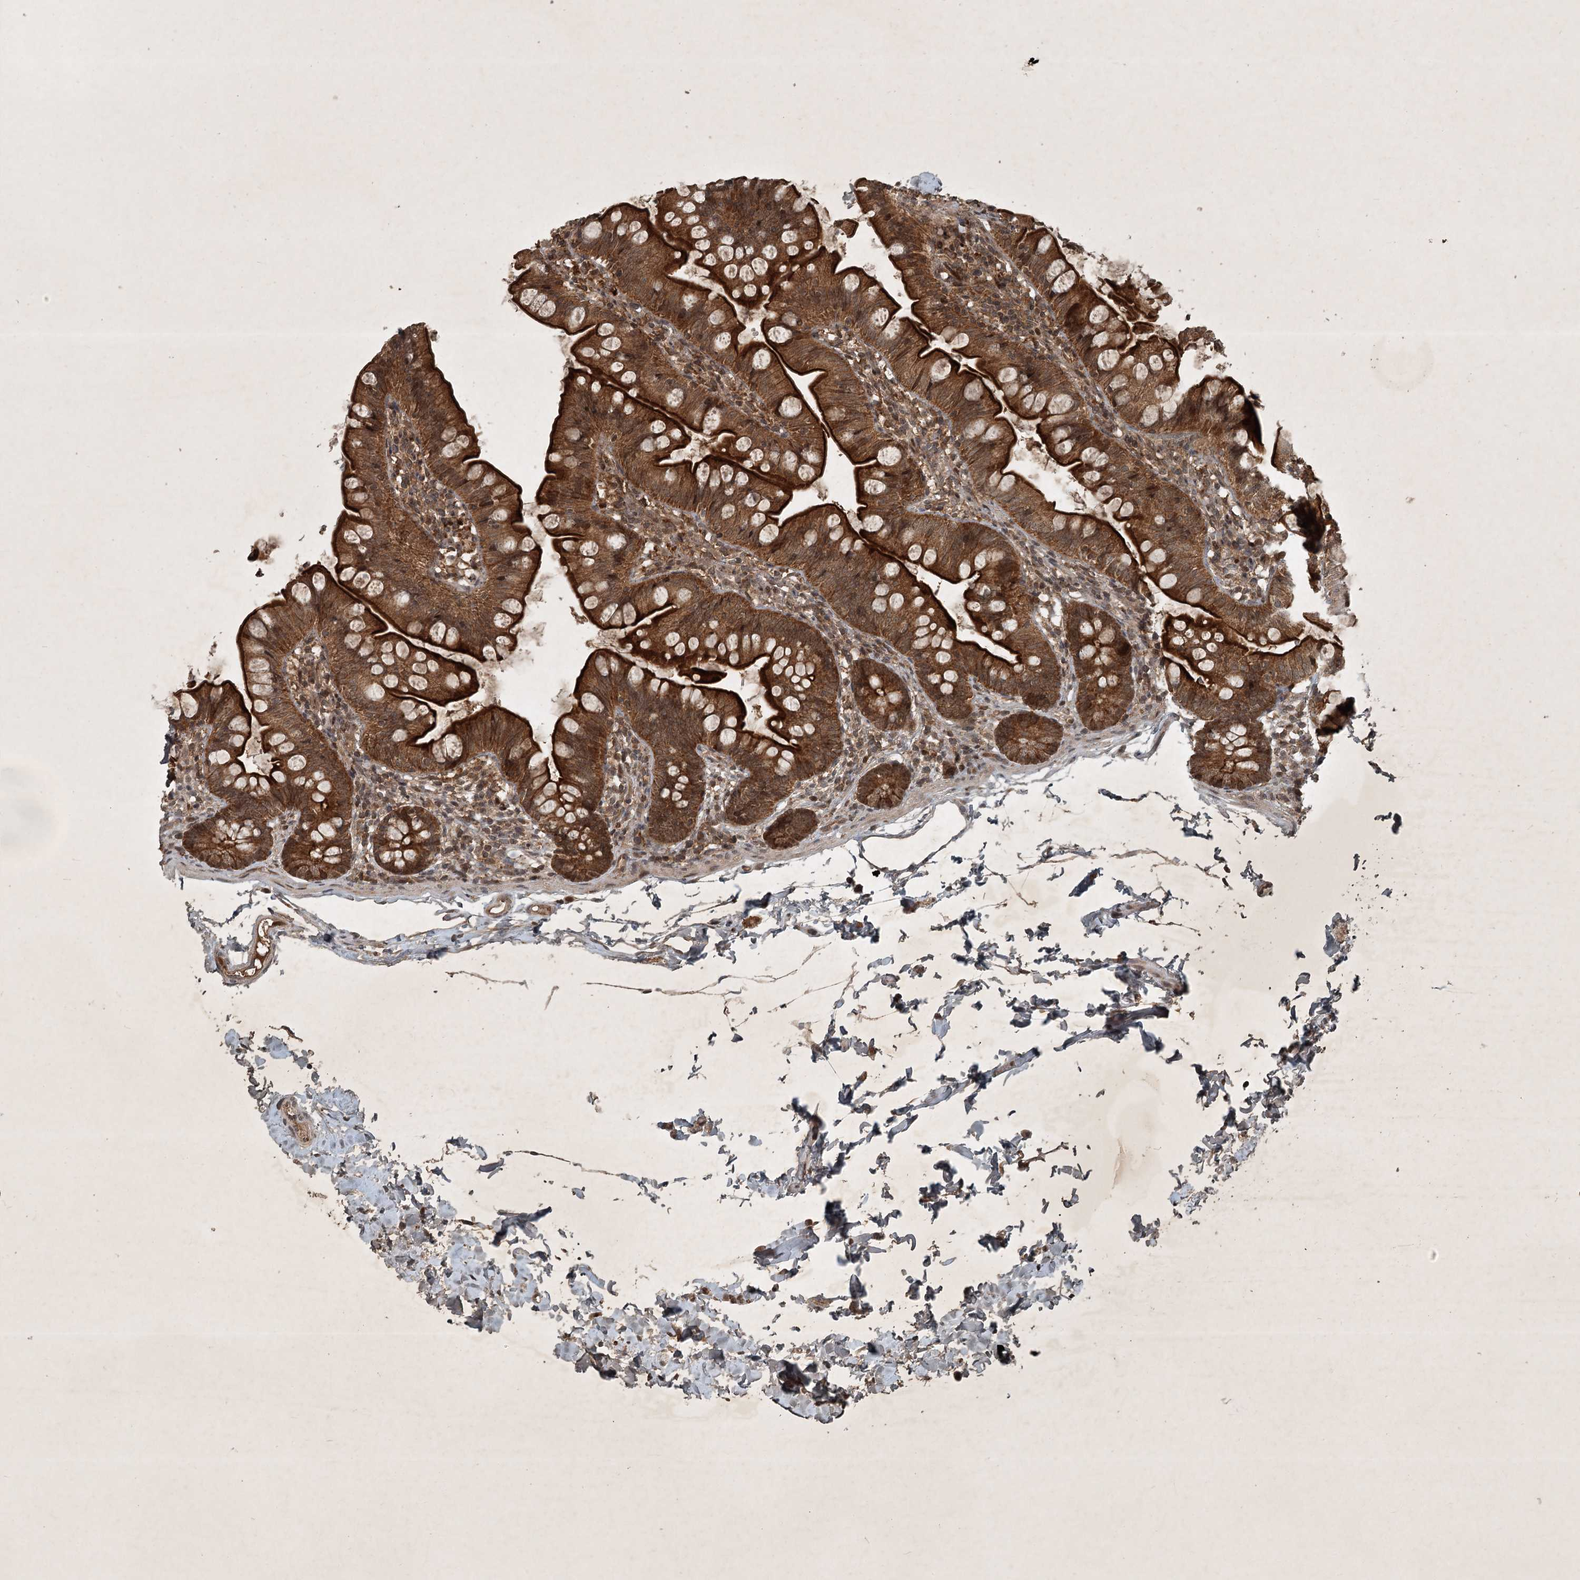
{"staining": {"intensity": "strong", "quantity": ">75%", "location": "cytoplasmic/membranous"}, "tissue": "small intestine", "cell_type": "Glandular cells", "image_type": "normal", "snomed": [{"axis": "morphology", "description": "Normal tissue, NOS"}, {"axis": "topography", "description": "Small intestine"}], "caption": "Brown immunohistochemical staining in normal human small intestine displays strong cytoplasmic/membranous expression in about >75% of glandular cells. Using DAB (brown) and hematoxylin (blue) stains, captured at high magnification using brightfield microscopy.", "gene": "UNC93A", "patient": {"sex": "male", "age": 7}}